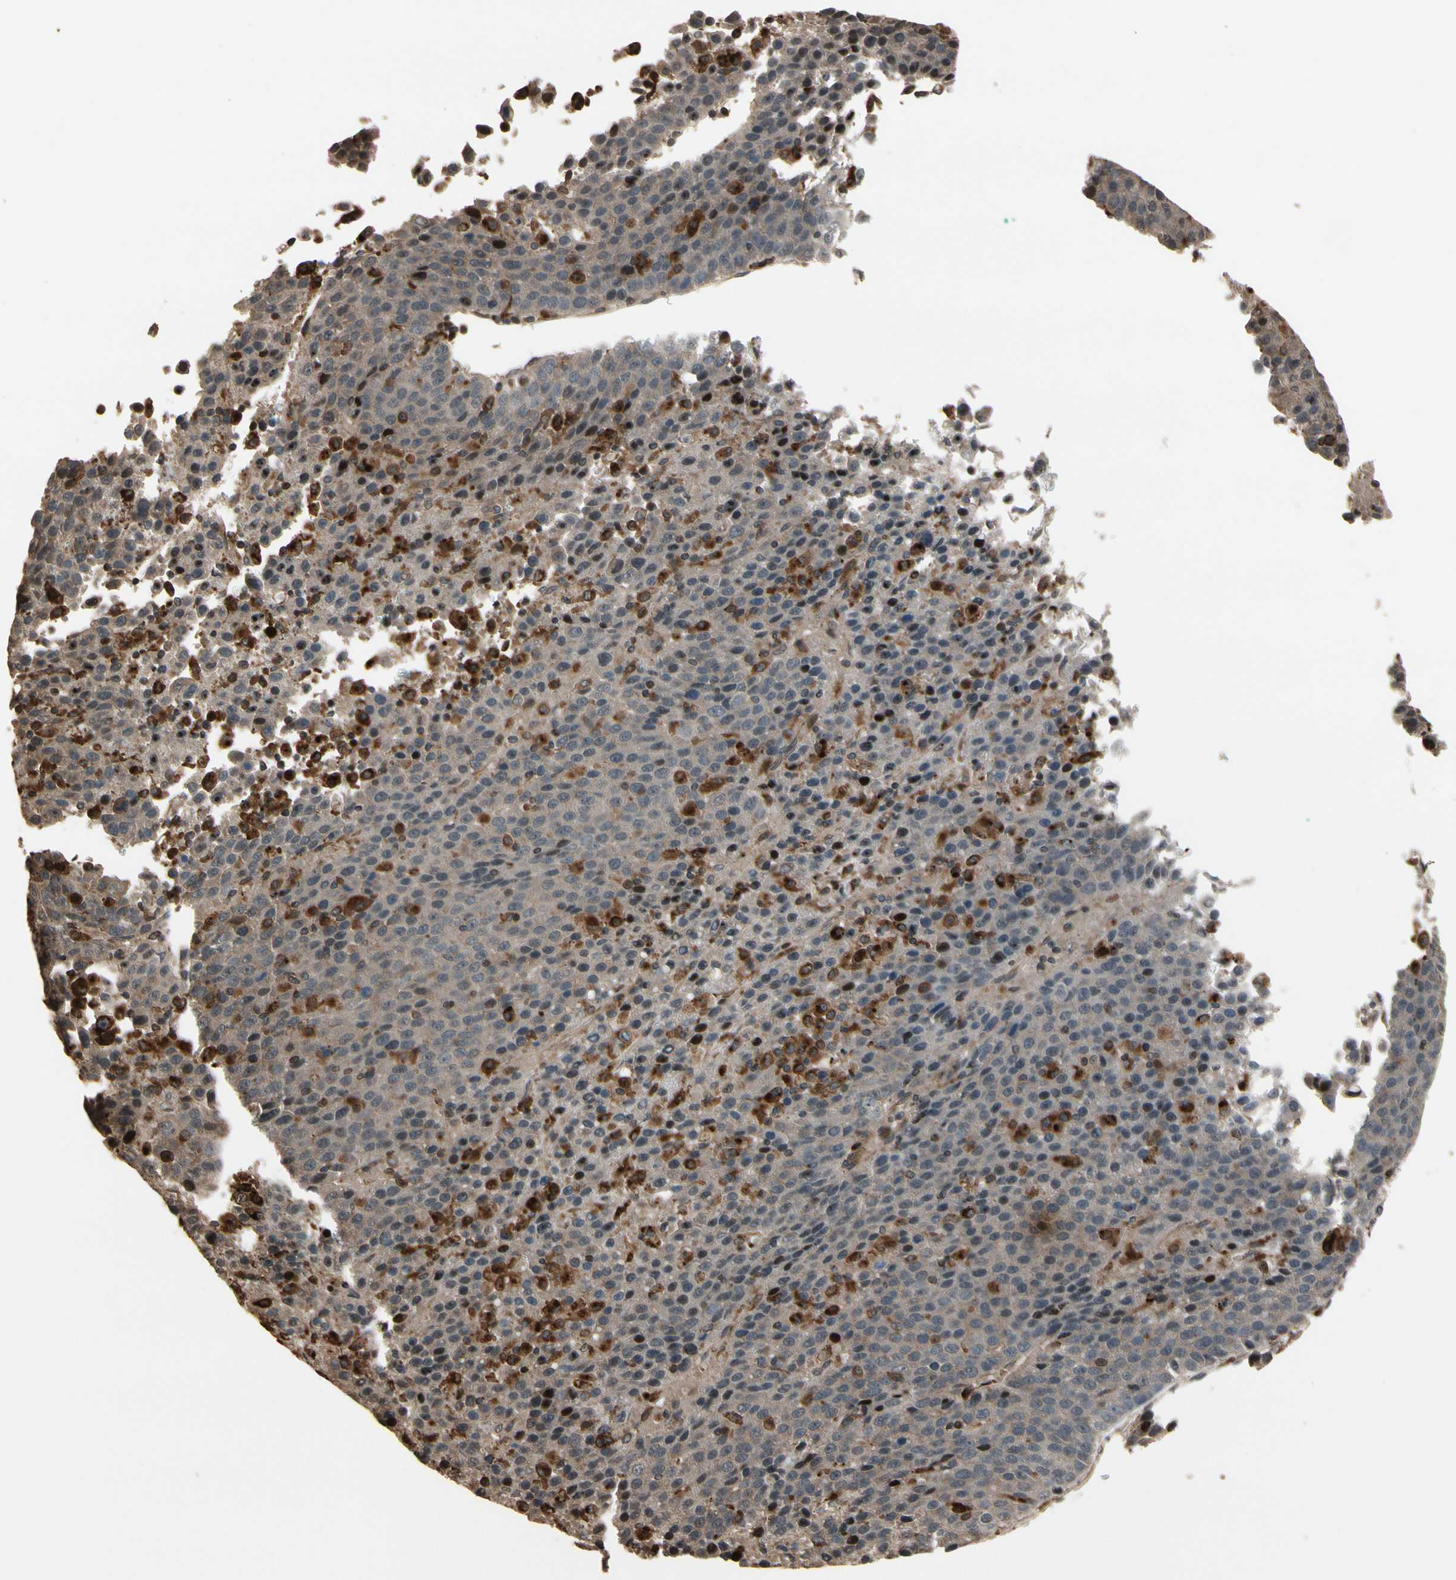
{"staining": {"intensity": "weak", "quantity": ">75%", "location": "cytoplasmic/membranous"}, "tissue": "liver cancer", "cell_type": "Tumor cells", "image_type": "cancer", "snomed": [{"axis": "morphology", "description": "Carcinoma, Hepatocellular, NOS"}, {"axis": "topography", "description": "Liver"}], "caption": "The immunohistochemical stain shows weak cytoplasmic/membranous expression in tumor cells of liver hepatocellular carcinoma tissue. Nuclei are stained in blue.", "gene": "CSF1R", "patient": {"sex": "female", "age": 53}}